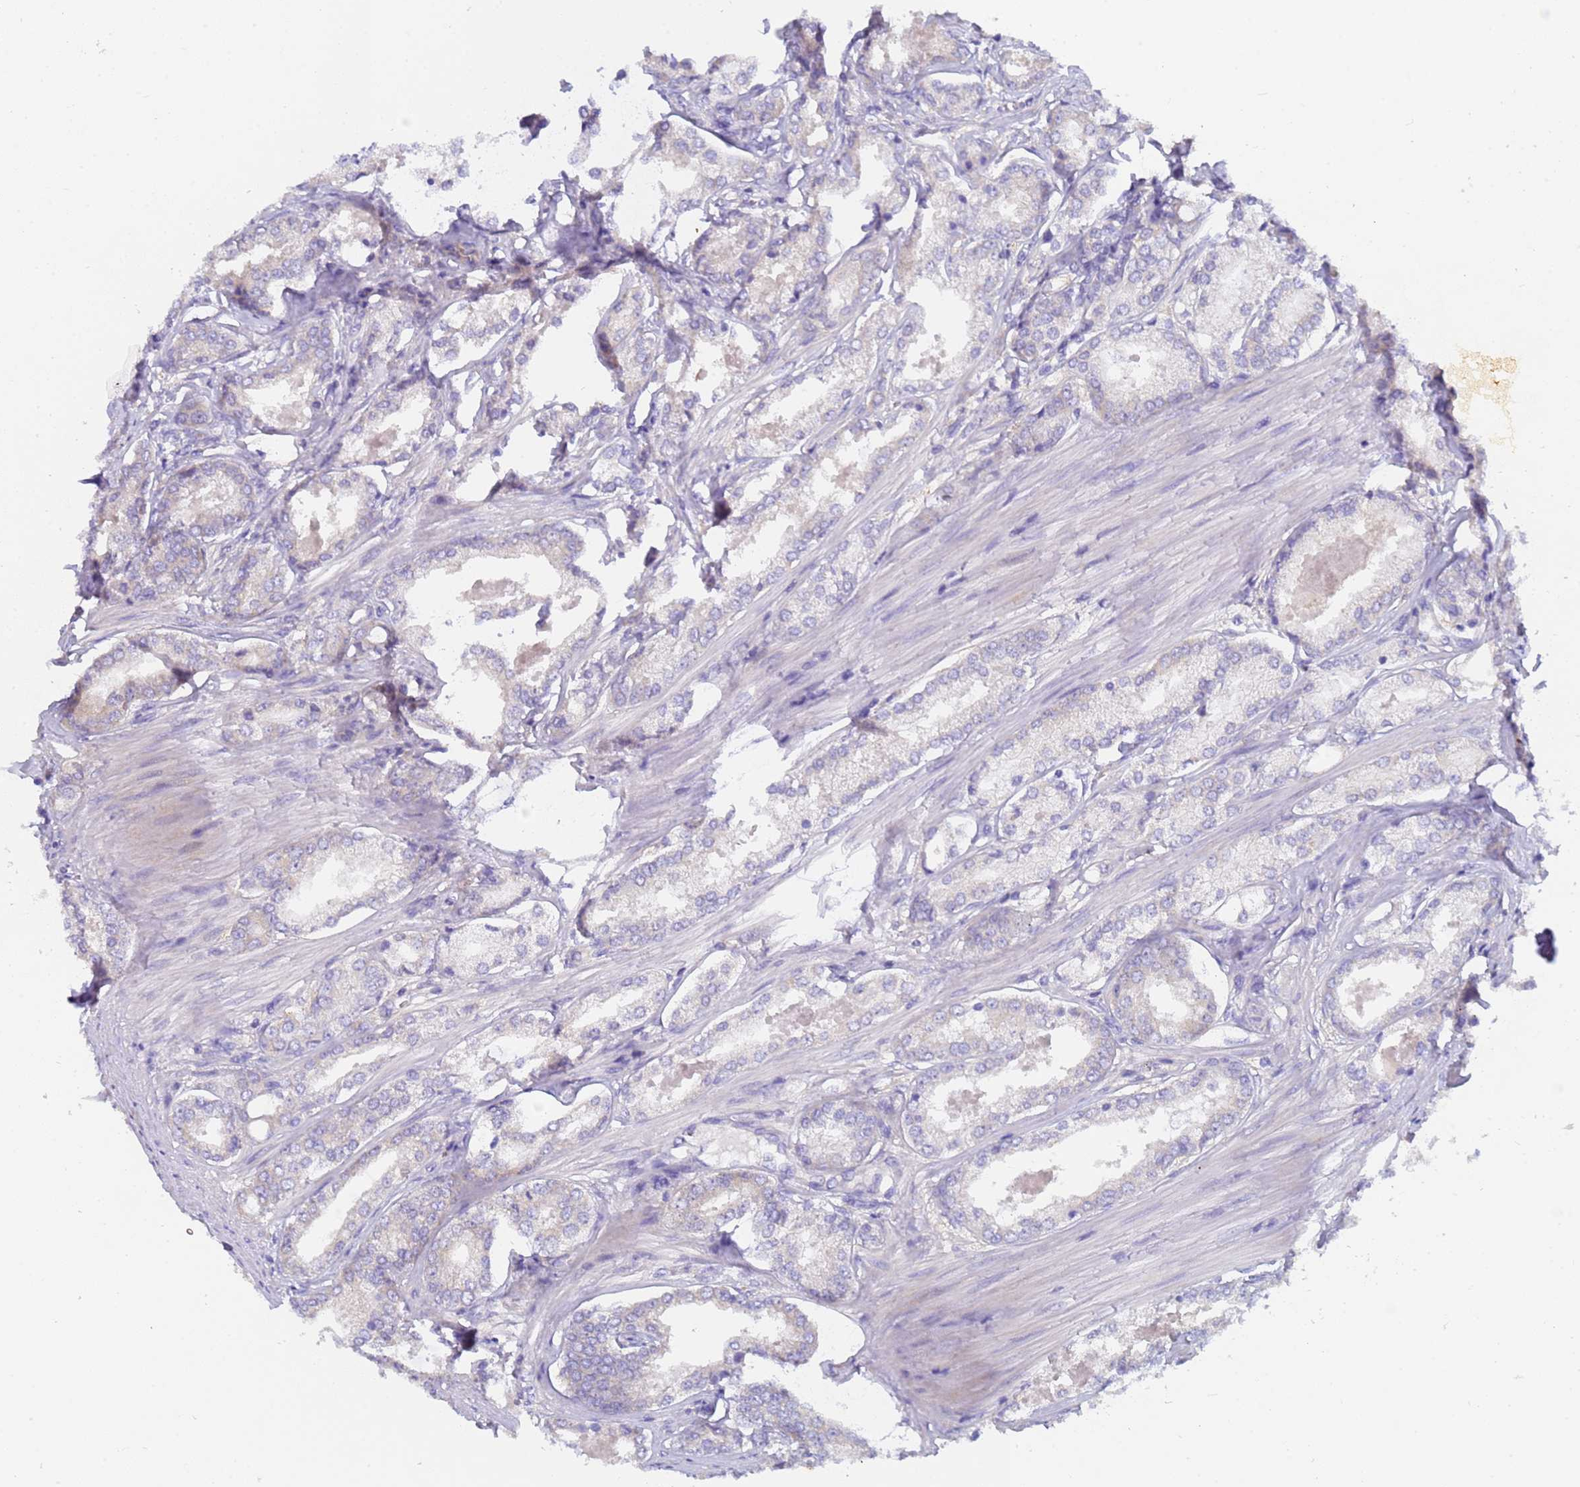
{"staining": {"intensity": "negative", "quantity": "none", "location": "none"}, "tissue": "prostate cancer", "cell_type": "Tumor cells", "image_type": "cancer", "snomed": [{"axis": "morphology", "description": "Adenocarcinoma, Low grade"}, {"axis": "topography", "description": "Prostate"}], "caption": "The micrograph demonstrates no staining of tumor cells in prostate adenocarcinoma (low-grade). (Immunohistochemistry, brightfield microscopy, high magnification).", "gene": "UBE2O", "patient": {"sex": "male", "age": 68}}